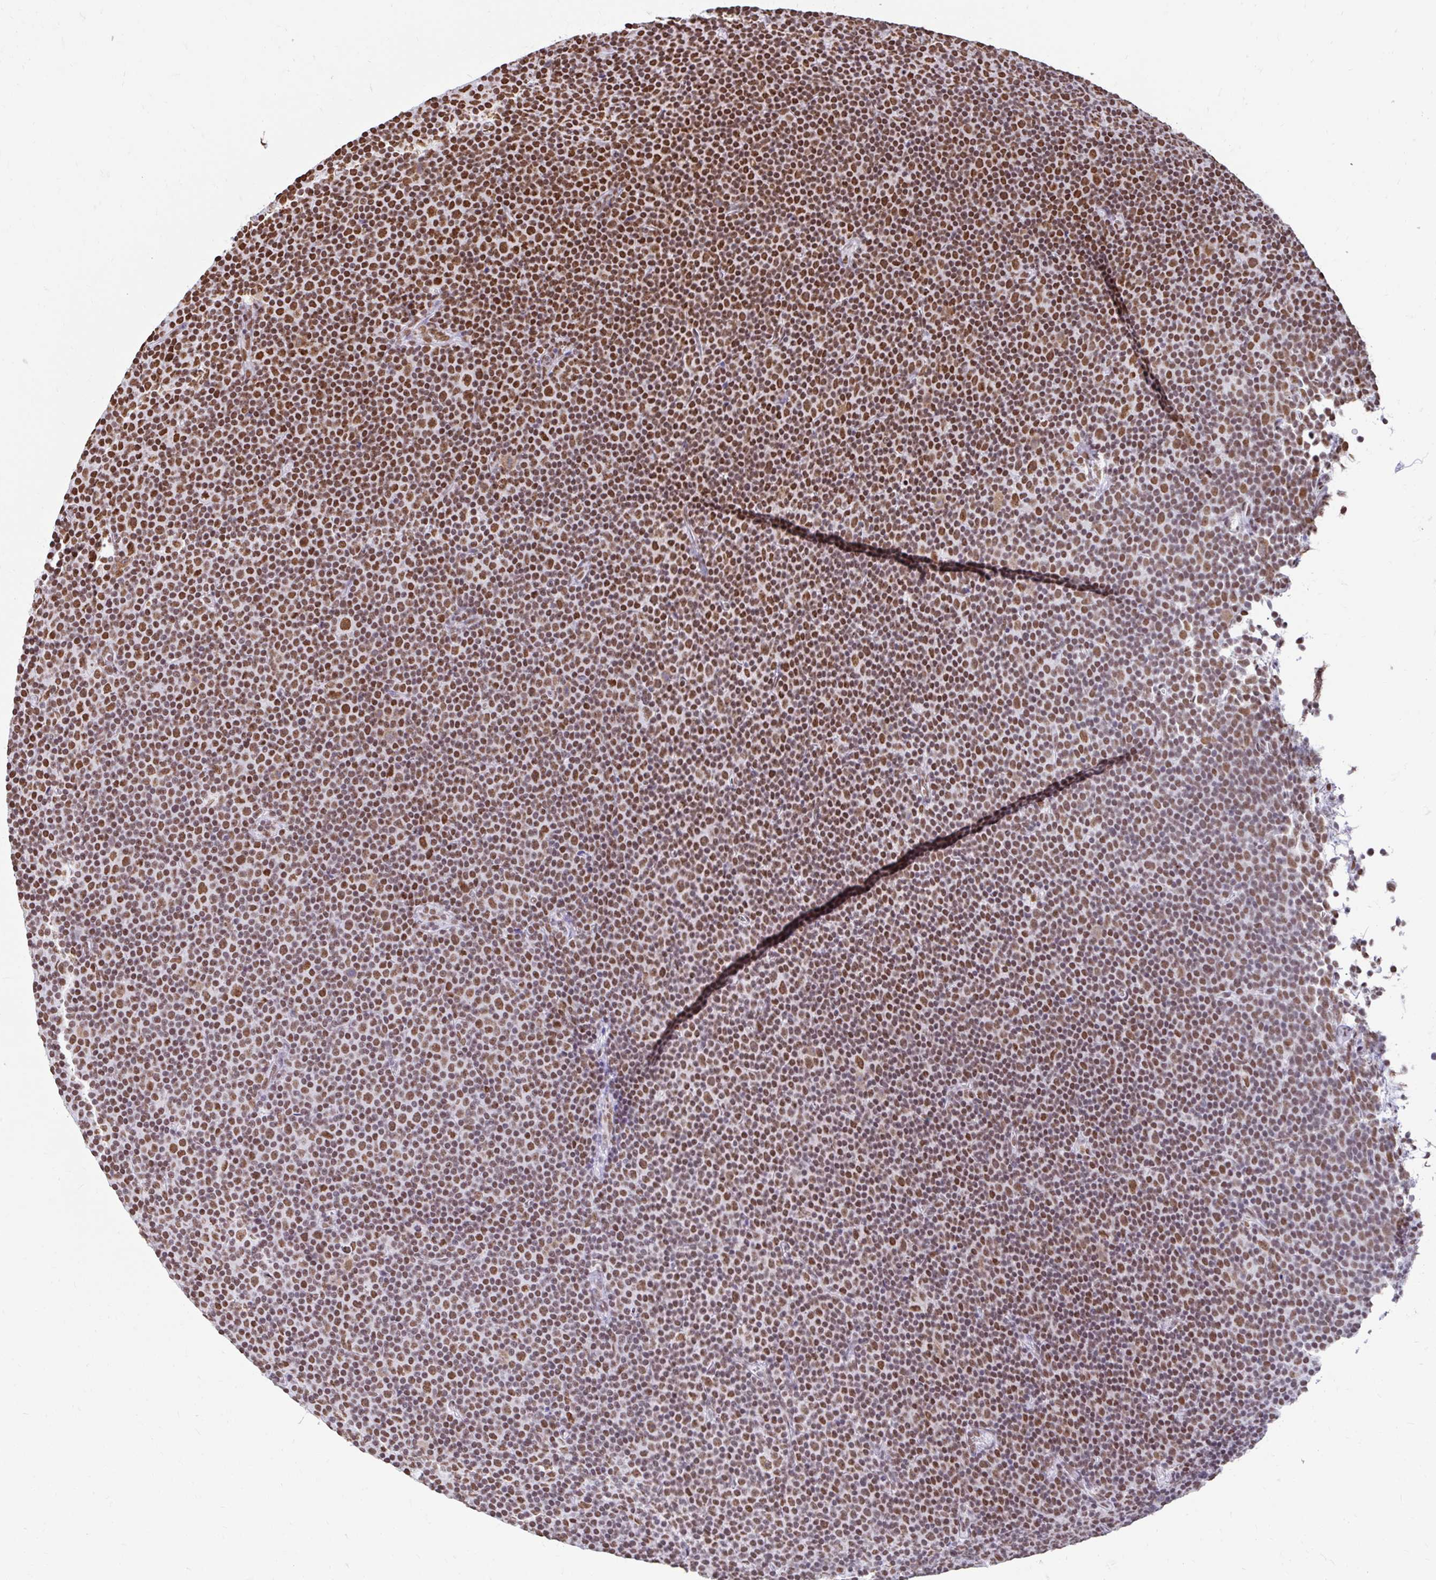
{"staining": {"intensity": "moderate", "quantity": ">75%", "location": "nuclear"}, "tissue": "lymphoma", "cell_type": "Tumor cells", "image_type": "cancer", "snomed": [{"axis": "morphology", "description": "Malignant lymphoma, non-Hodgkin's type, Low grade"}, {"axis": "topography", "description": "Lymph node"}], "caption": "Immunohistochemical staining of human low-grade malignant lymphoma, non-Hodgkin's type exhibits moderate nuclear protein expression in about >75% of tumor cells. Nuclei are stained in blue.", "gene": "KHDRBS1", "patient": {"sex": "female", "age": 67}}